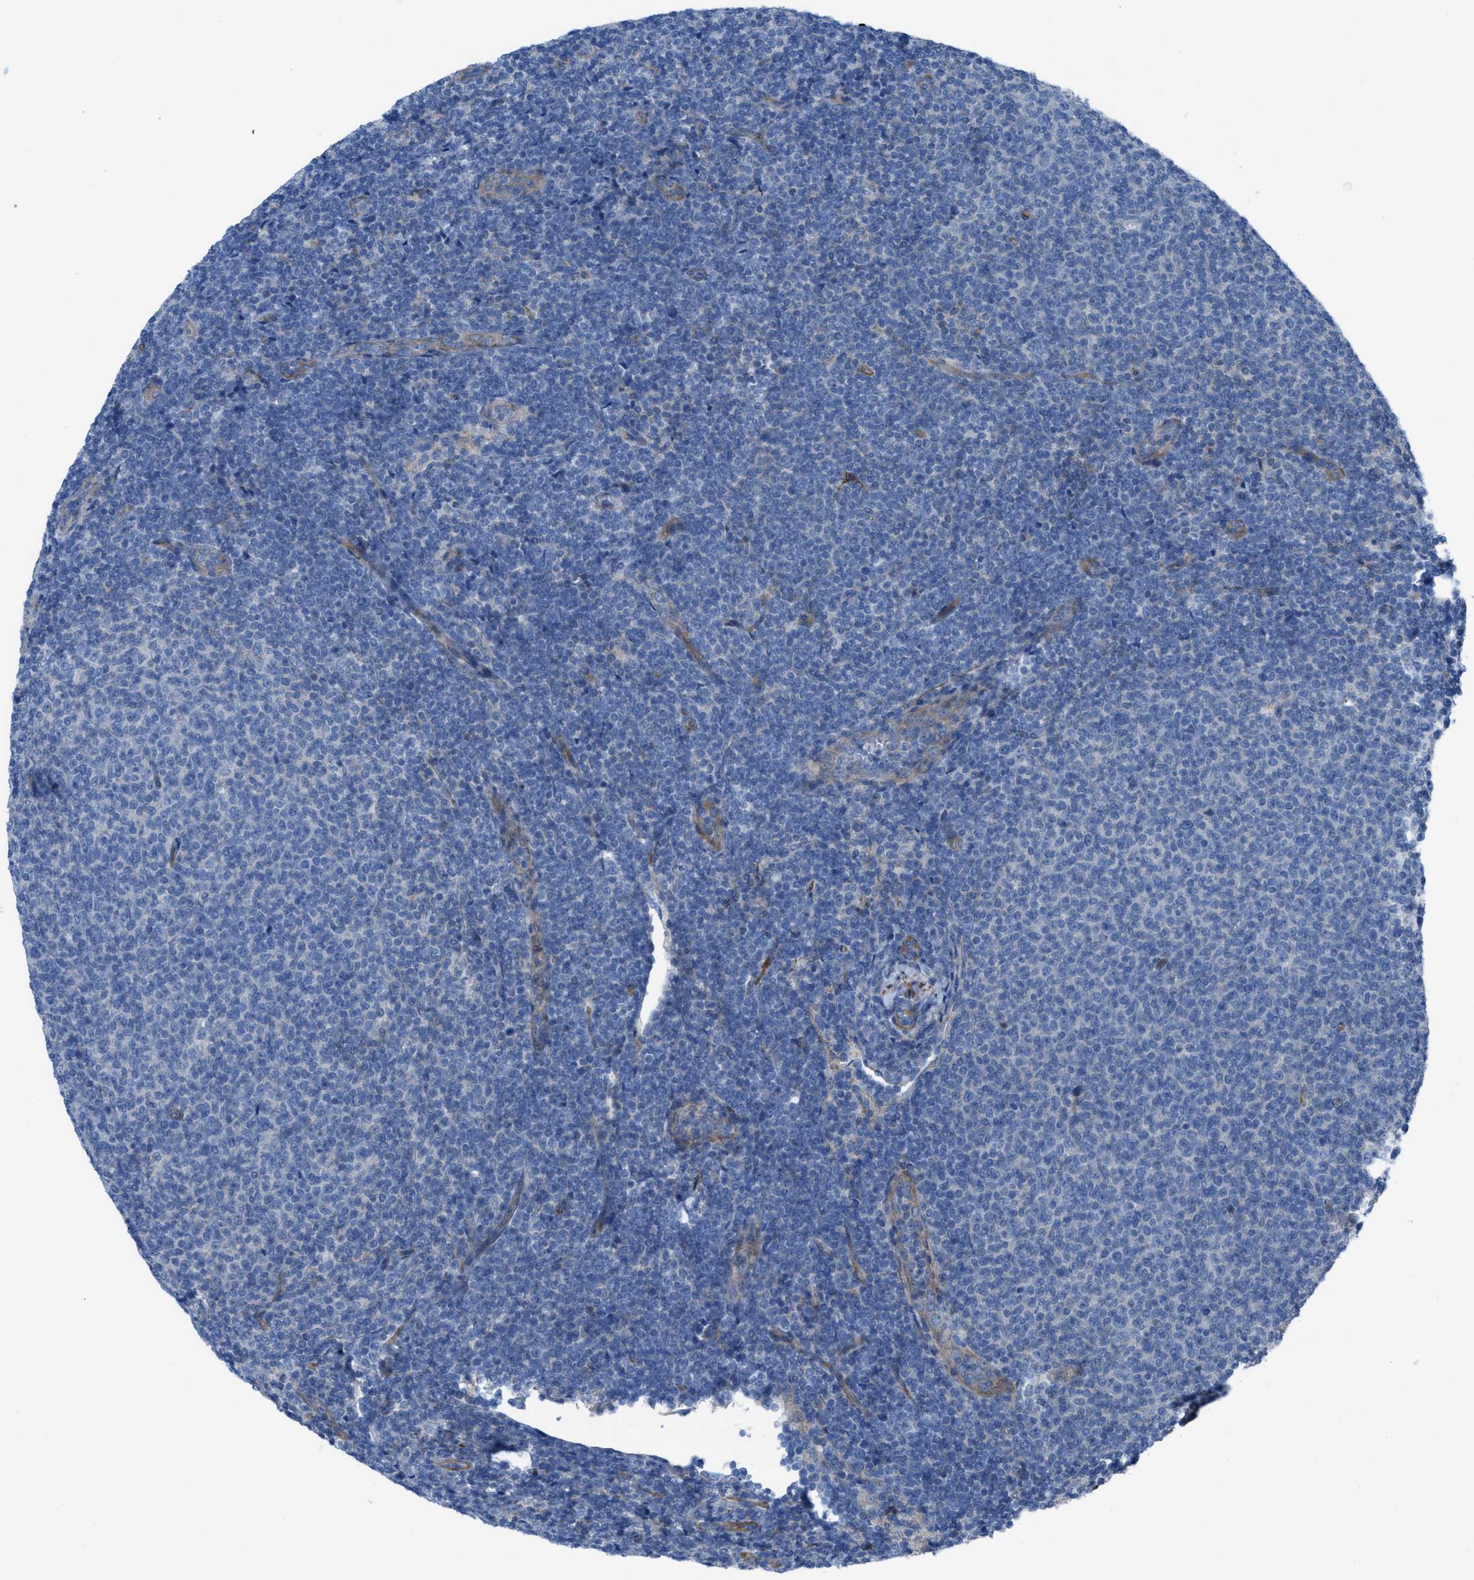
{"staining": {"intensity": "negative", "quantity": "none", "location": "none"}, "tissue": "lymphoma", "cell_type": "Tumor cells", "image_type": "cancer", "snomed": [{"axis": "morphology", "description": "Malignant lymphoma, non-Hodgkin's type, Low grade"}, {"axis": "topography", "description": "Lymph node"}], "caption": "This is an immunohistochemistry (IHC) histopathology image of human lymphoma. There is no positivity in tumor cells.", "gene": "KCNH7", "patient": {"sex": "male", "age": 66}}